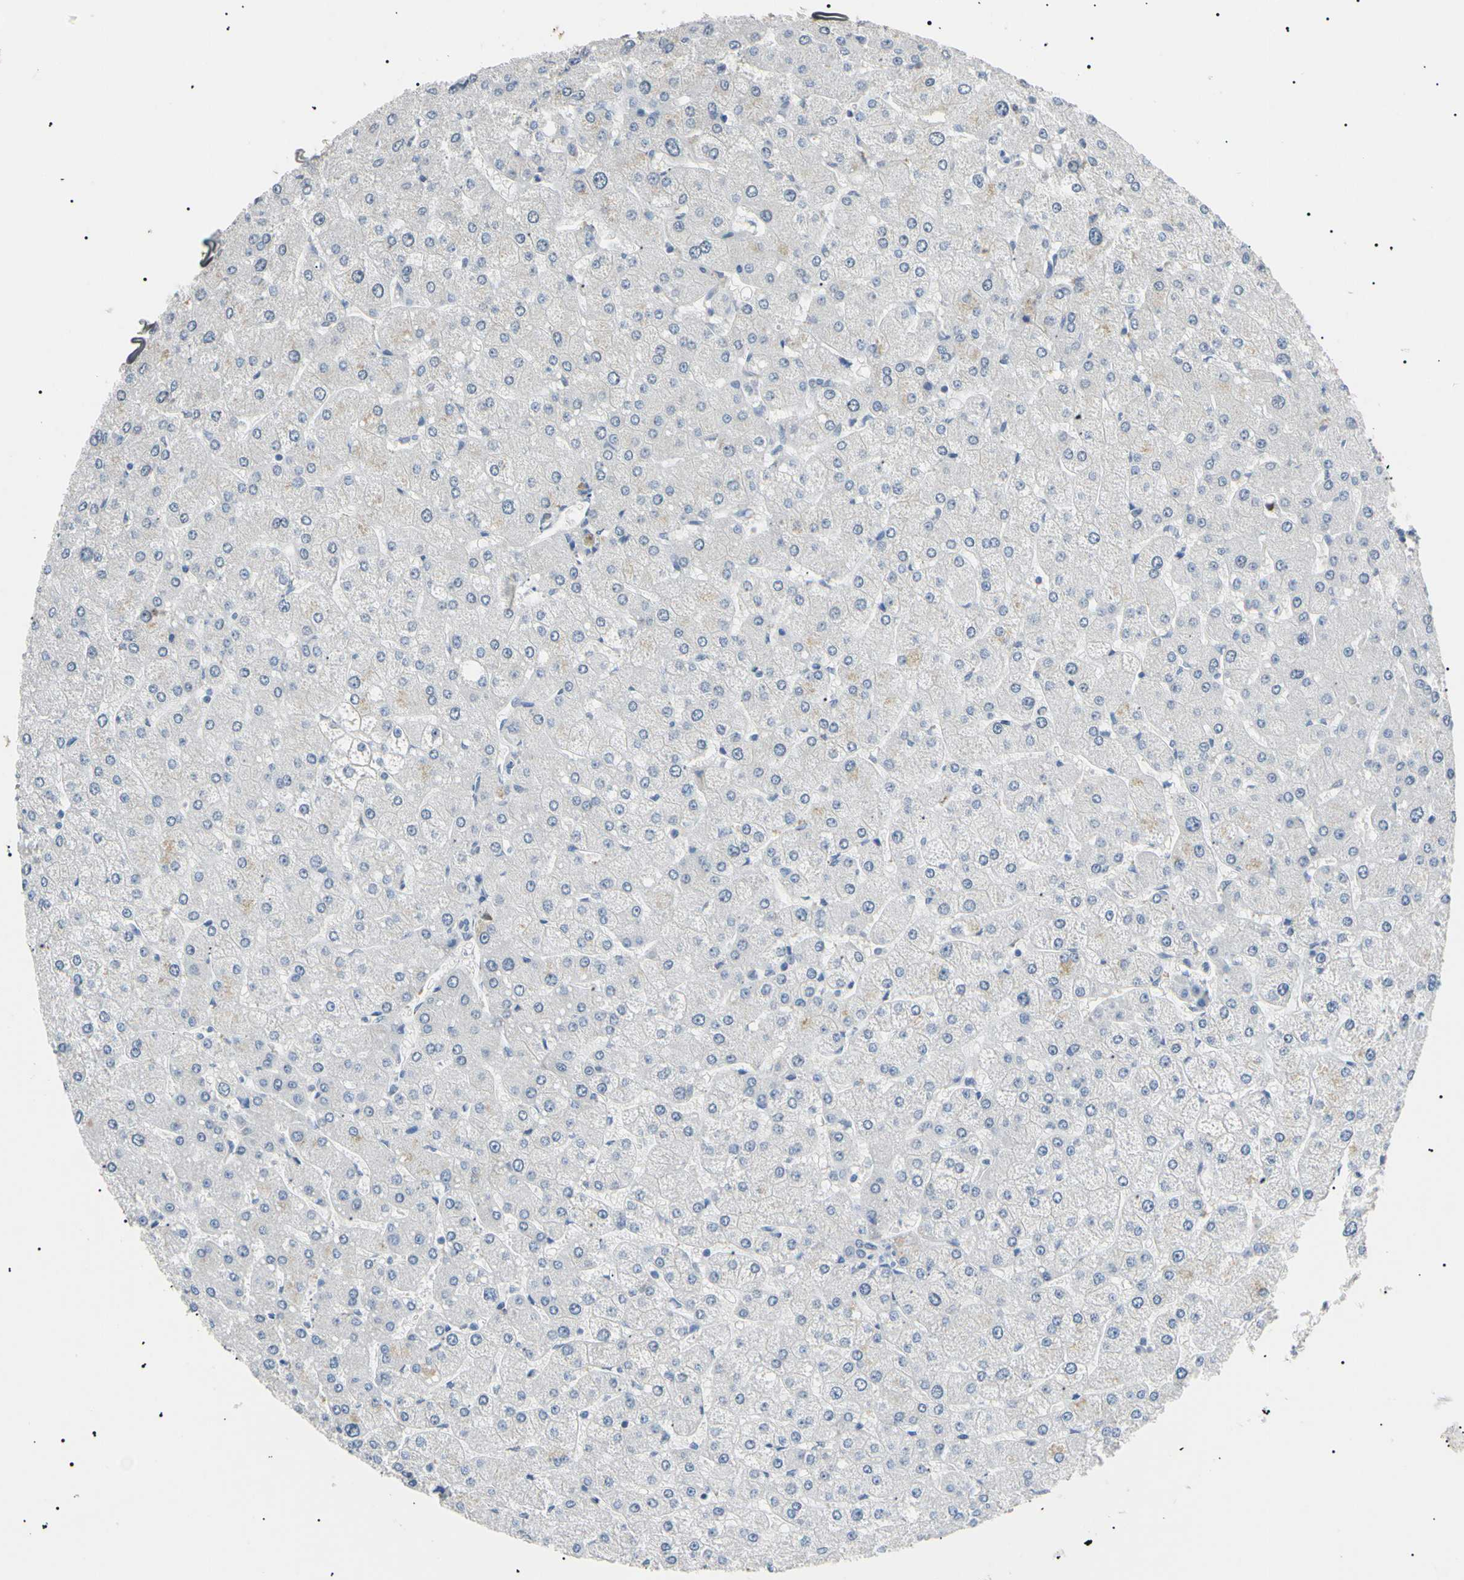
{"staining": {"intensity": "negative", "quantity": "none", "location": "none"}, "tissue": "liver", "cell_type": "Cholangiocytes", "image_type": "normal", "snomed": [{"axis": "morphology", "description": "Normal tissue, NOS"}, {"axis": "topography", "description": "Liver"}], "caption": "High power microscopy image of an immunohistochemistry histopathology image of normal liver, revealing no significant staining in cholangiocytes.", "gene": "CGB3", "patient": {"sex": "male", "age": 55}}